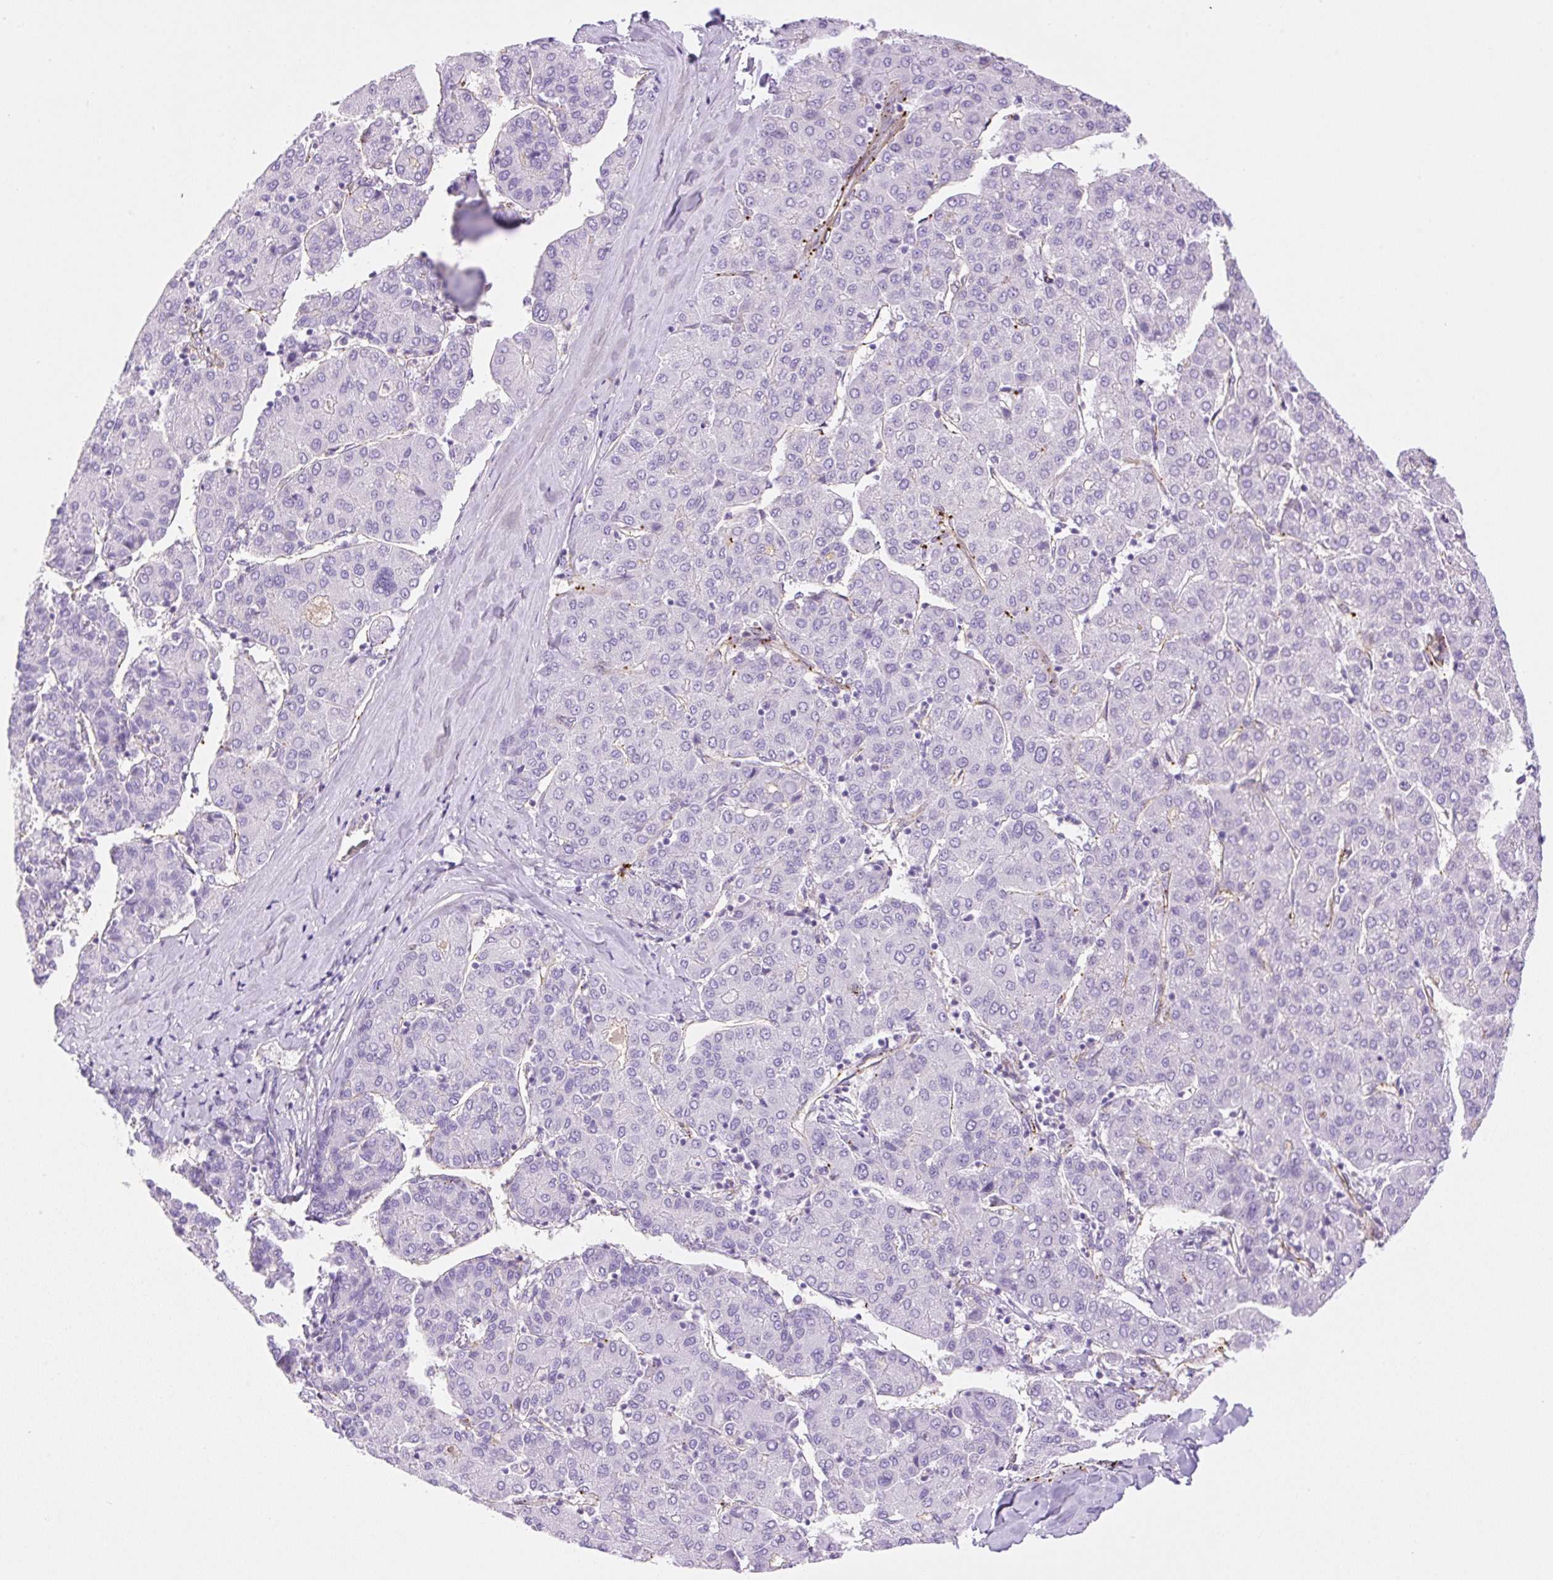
{"staining": {"intensity": "negative", "quantity": "none", "location": "none"}, "tissue": "liver cancer", "cell_type": "Tumor cells", "image_type": "cancer", "snomed": [{"axis": "morphology", "description": "Carcinoma, Hepatocellular, NOS"}, {"axis": "topography", "description": "Liver"}], "caption": "Liver hepatocellular carcinoma stained for a protein using immunohistochemistry (IHC) exhibits no positivity tumor cells.", "gene": "EHD3", "patient": {"sex": "male", "age": 65}}